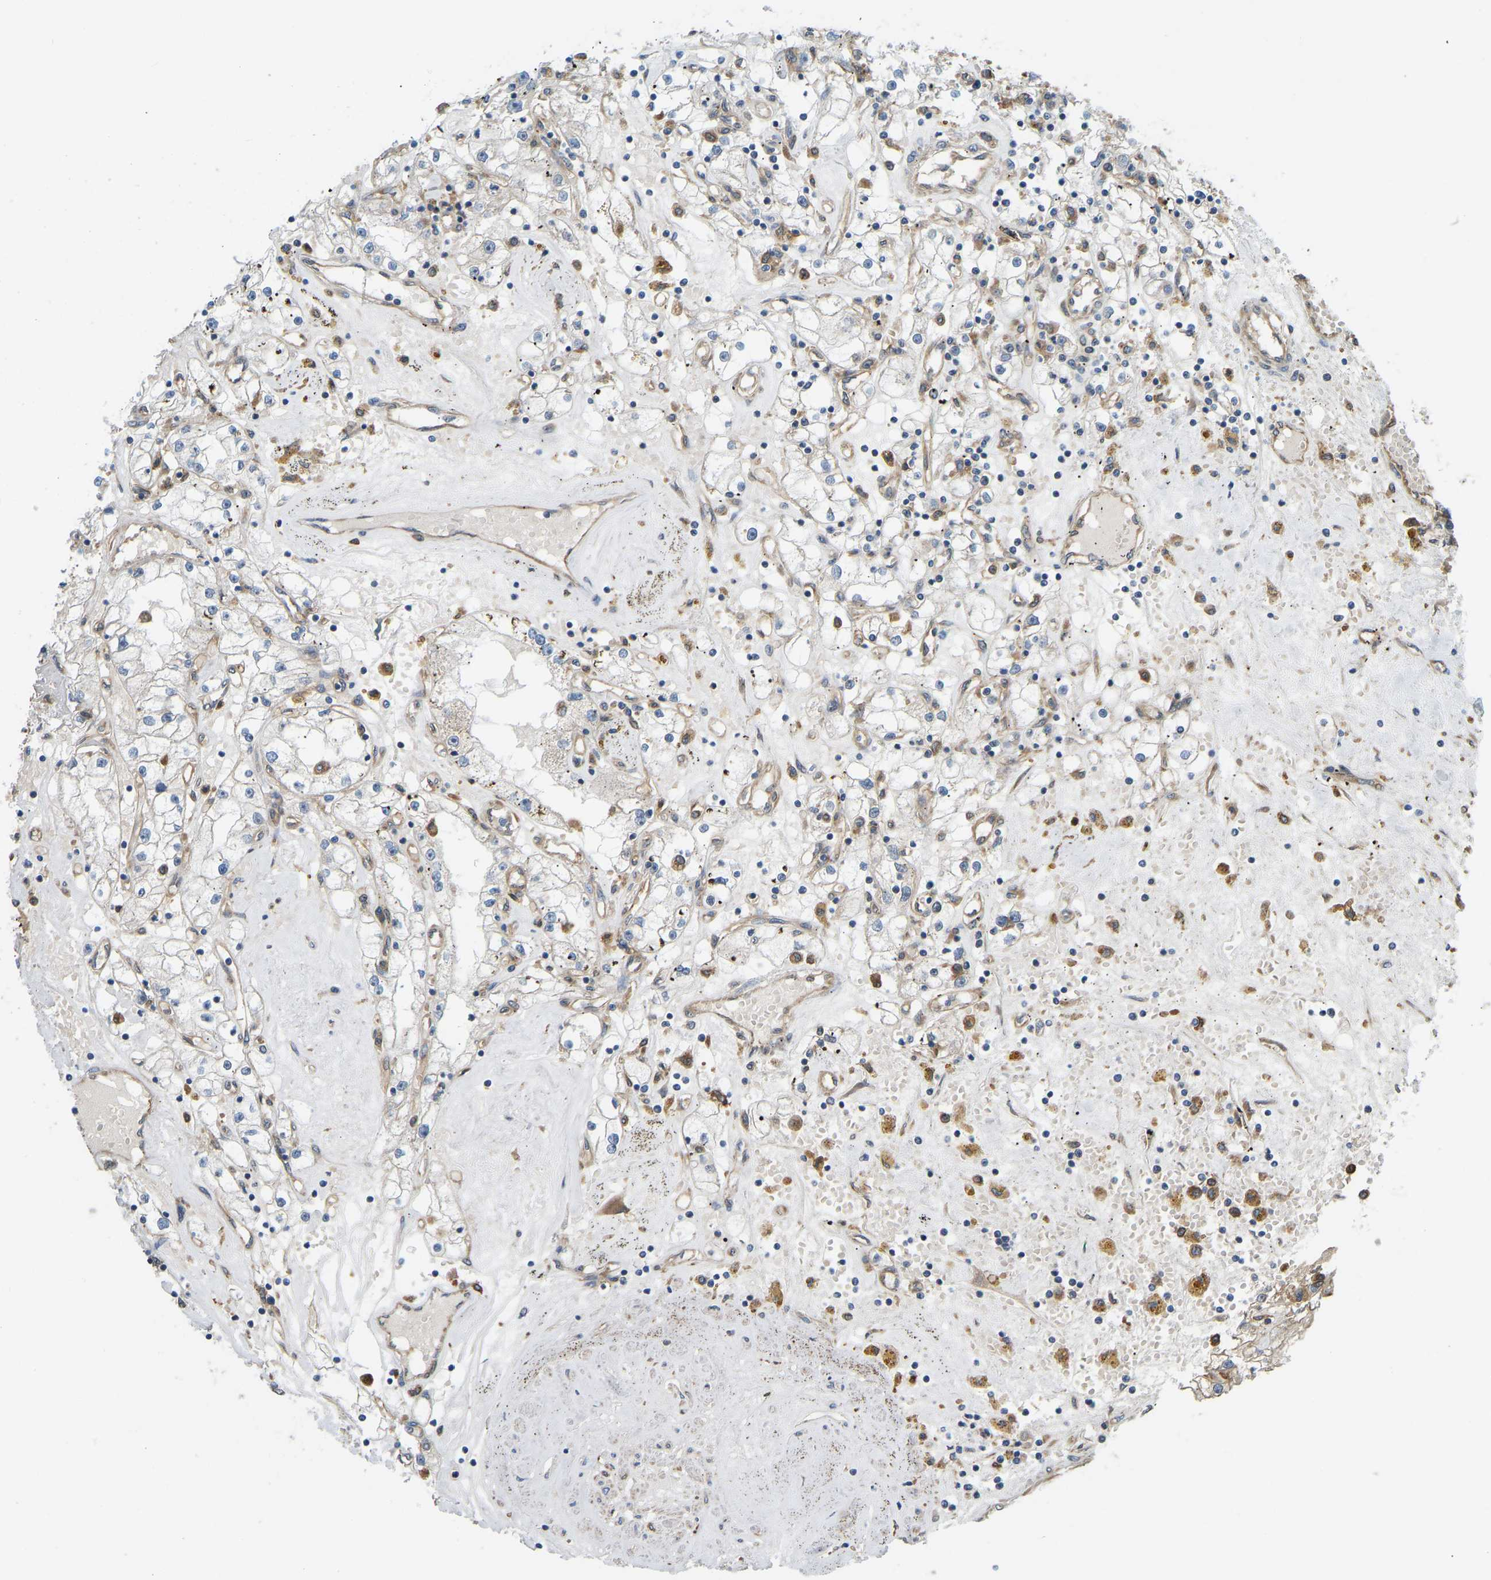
{"staining": {"intensity": "weak", "quantity": "<25%", "location": "cytoplasmic/membranous"}, "tissue": "renal cancer", "cell_type": "Tumor cells", "image_type": "cancer", "snomed": [{"axis": "morphology", "description": "Adenocarcinoma, NOS"}, {"axis": "topography", "description": "Kidney"}], "caption": "Immunohistochemical staining of human renal adenocarcinoma reveals no significant expression in tumor cells. (Stains: DAB immunohistochemistry with hematoxylin counter stain, Microscopy: brightfield microscopy at high magnification).", "gene": "OS9", "patient": {"sex": "male", "age": 56}}